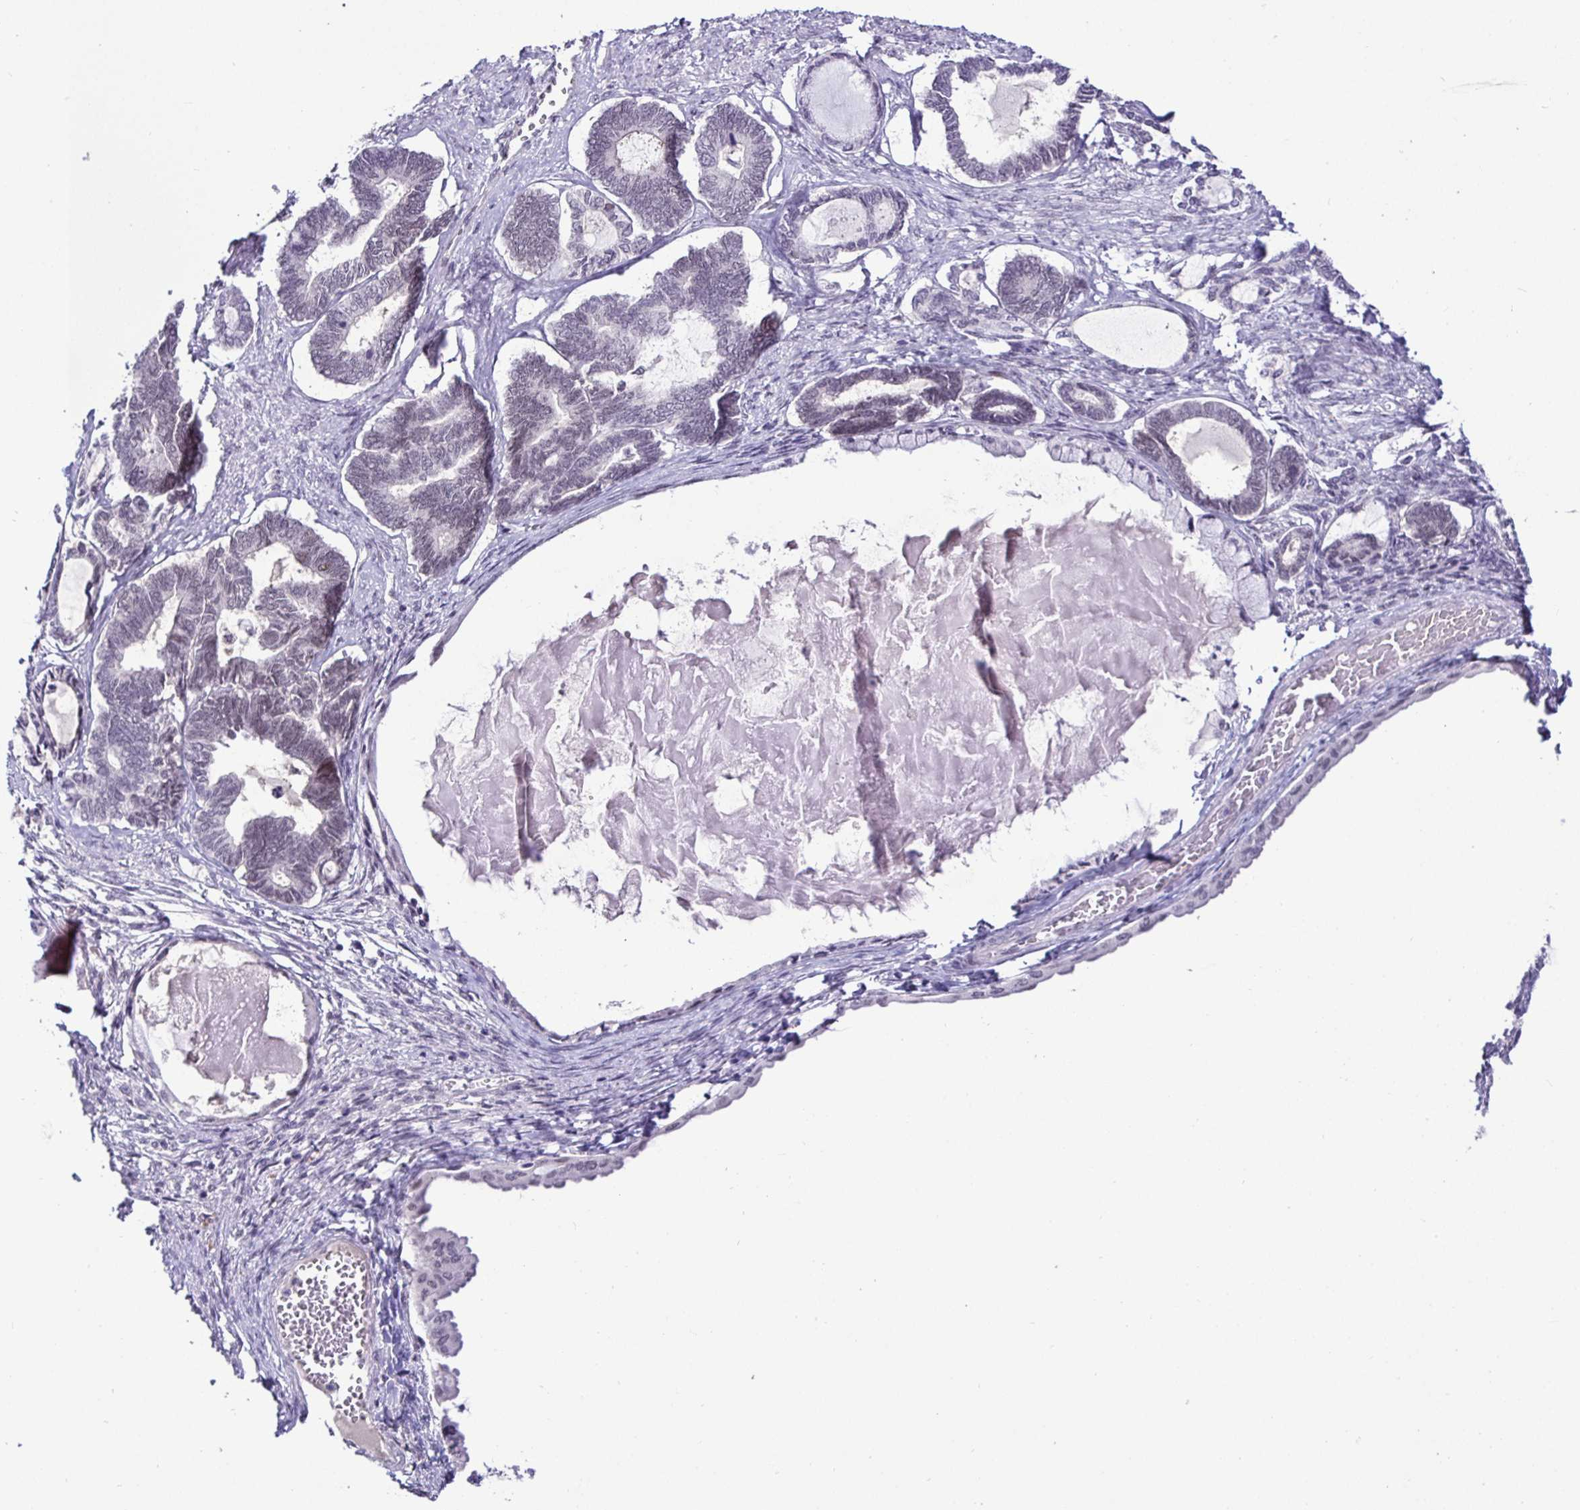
{"staining": {"intensity": "negative", "quantity": "none", "location": "none"}, "tissue": "ovarian cancer", "cell_type": "Tumor cells", "image_type": "cancer", "snomed": [{"axis": "morphology", "description": "Carcinoma, endometroid"}, {"axis": "topography", "description": "Ovary"}], "caption": "DAB immunohistochemical staining of human ovarian cancer exhibits no significant staining in tumor cells.", "gene": "NUP188", "patient": {"sex": "female", "age": 70}}